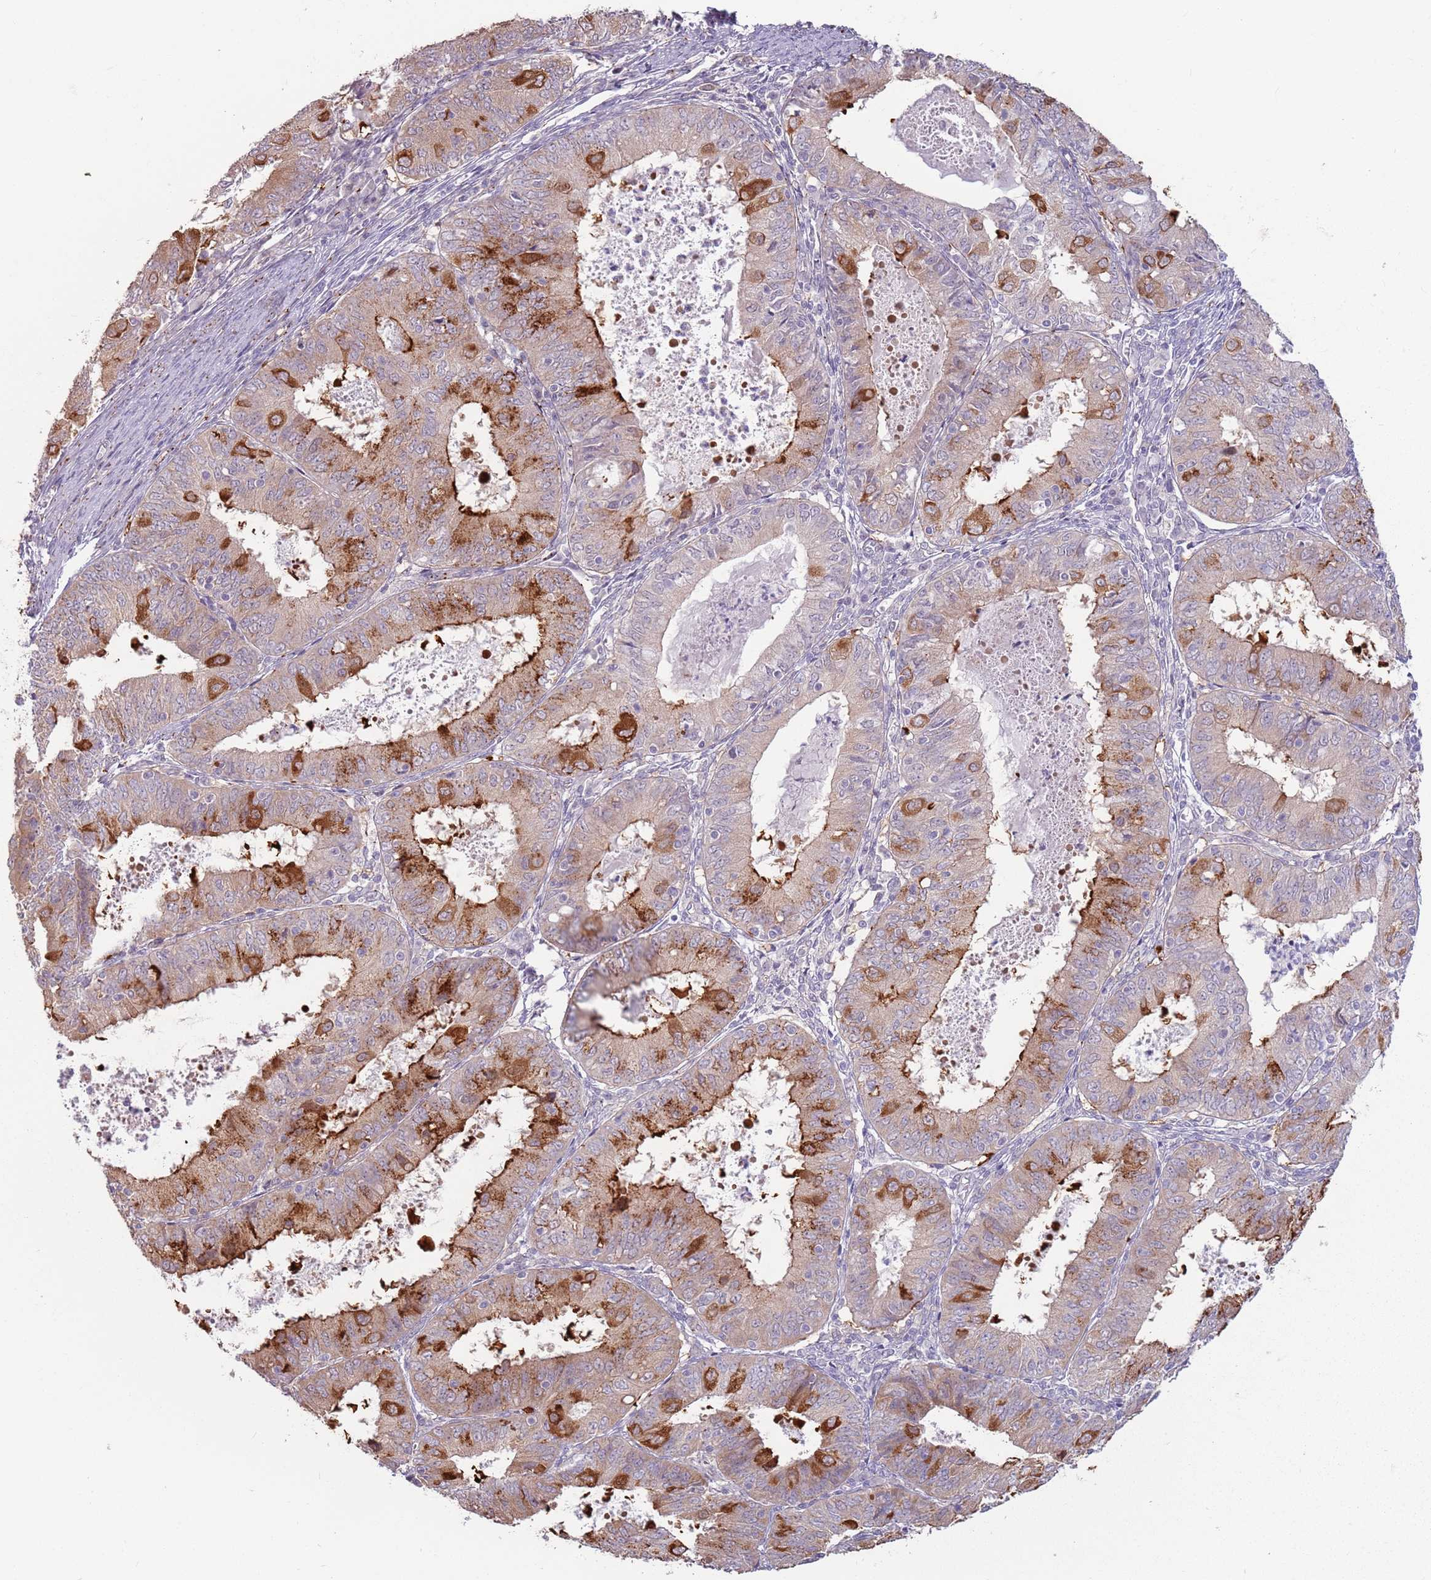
{"staining": {"intensity": "strong", "quantity": "<25%", "location": "cytoplasmic/membranous"}, "tissue": "endometrial cancer", "cell_type": "Tumor cells", "image_type": "cancer", "snomed": [{"axis": "morphology", "description": "Adenocarcinoma, NOS"}, {"axis": "topography", "description": "Endometrium"}], "caption": "Immunohistochemical staining of endometrial cancer (adenocarcinoma) demonstrates strong cytoplasmic/membranous protein expression in about <25% of tumor cells.", "gene": "LDHD", "patient": {"sex": "female", "age": 57}}